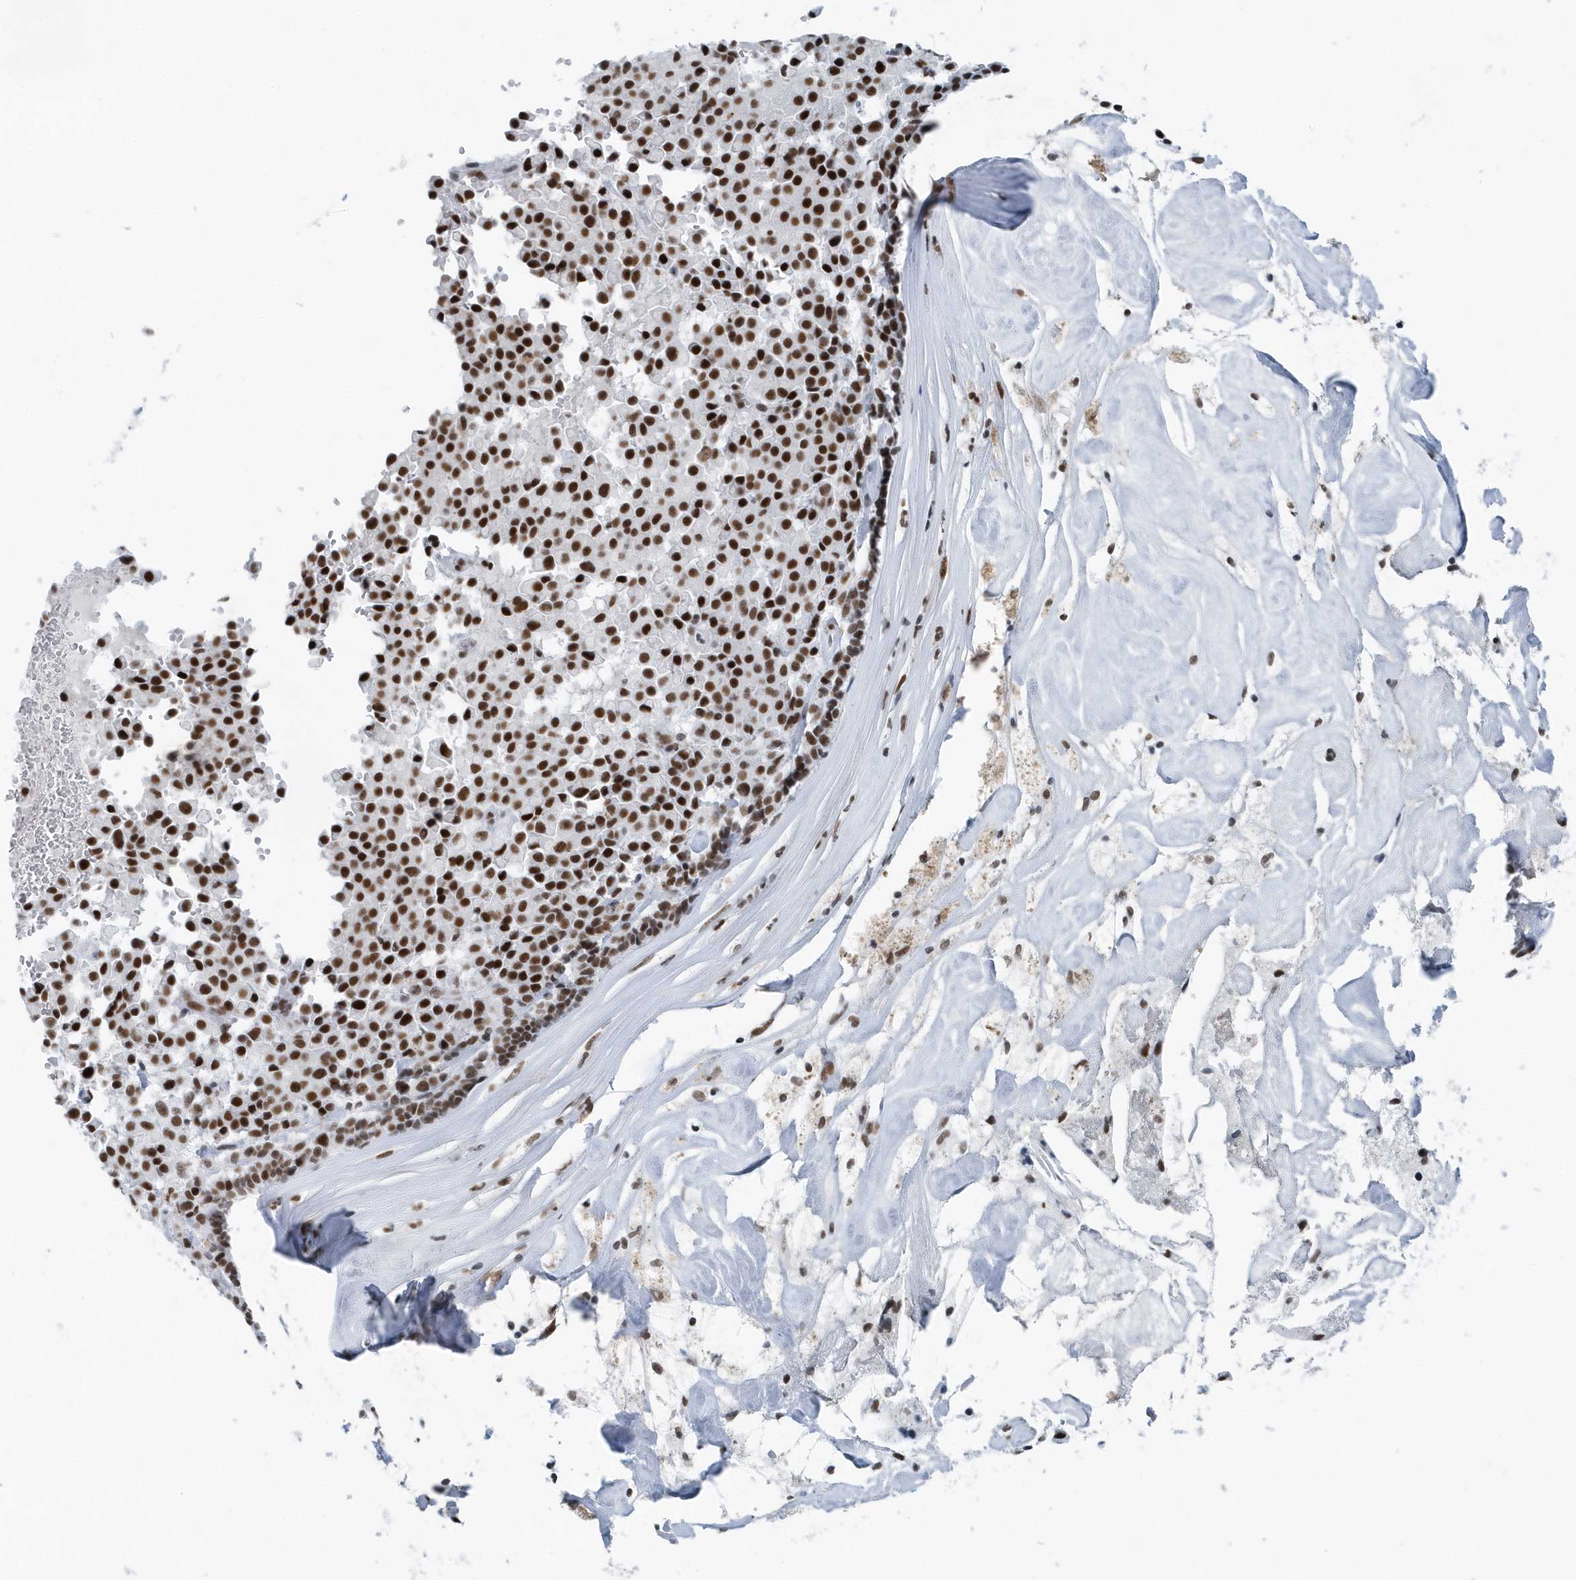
{"staining": {"intensity": "strong", "quantity": ">75%", "location": "nuclear"}, "tissue": "pancreatic cancer", "cell_type": "Tumor cells", "image_type": "cancer", "snomed": [{"axis": "morphology", "description": "Adenocarcinoma, NOS"}, {"axis": "topography", "description": "Pancreas"}], "caption": "Tumor cells exhibit high levels of strong nuclear staining in about >75% of cells in human pancreatic adenocarcinoma.", "gene": "FIP1L1", "patient": {"sex": "male", "age": 65}}